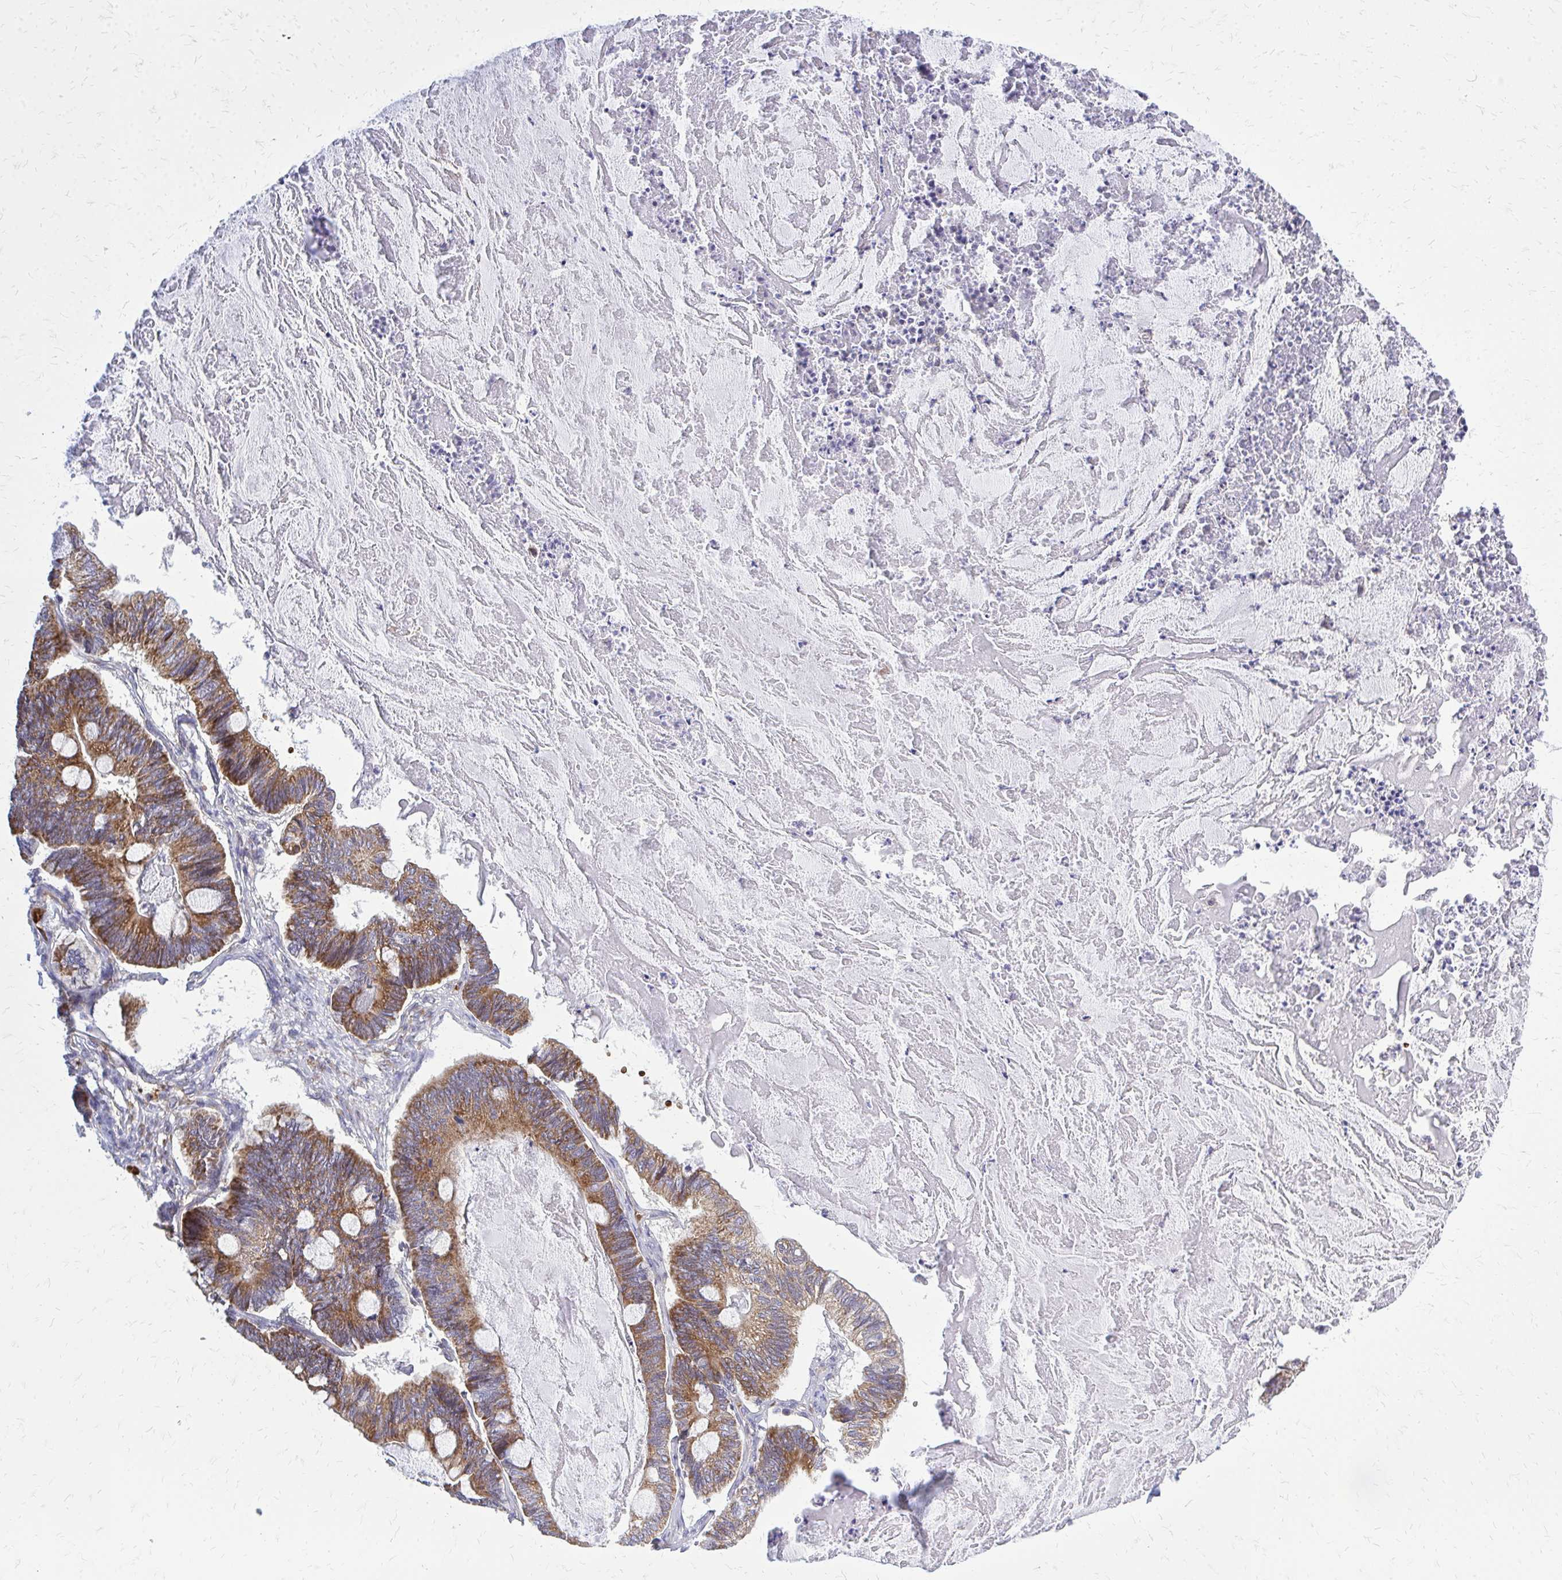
{"staining": {"intensity": "moderate", "quantity": ">75%", "location": "cytoplasmic/membranous"}, "tissue": "ovarian cancer", "cell_type": "Tumor cells", "image_type": "cancer", "snomed": [{"axis": "morphology", "description": "Cystadenocarcinoma, mucinous, NOS"}, {"axis": "topography", "description": "Ovary"}], "caption": "Immunohistochemical staining of ovarian cancer reveals medium levels of moderate cytoplasmic/membranous positivity in about >75% of tumor cells.", "gene": "PDK4", "patient": {"sex": "female", "age": 61}}